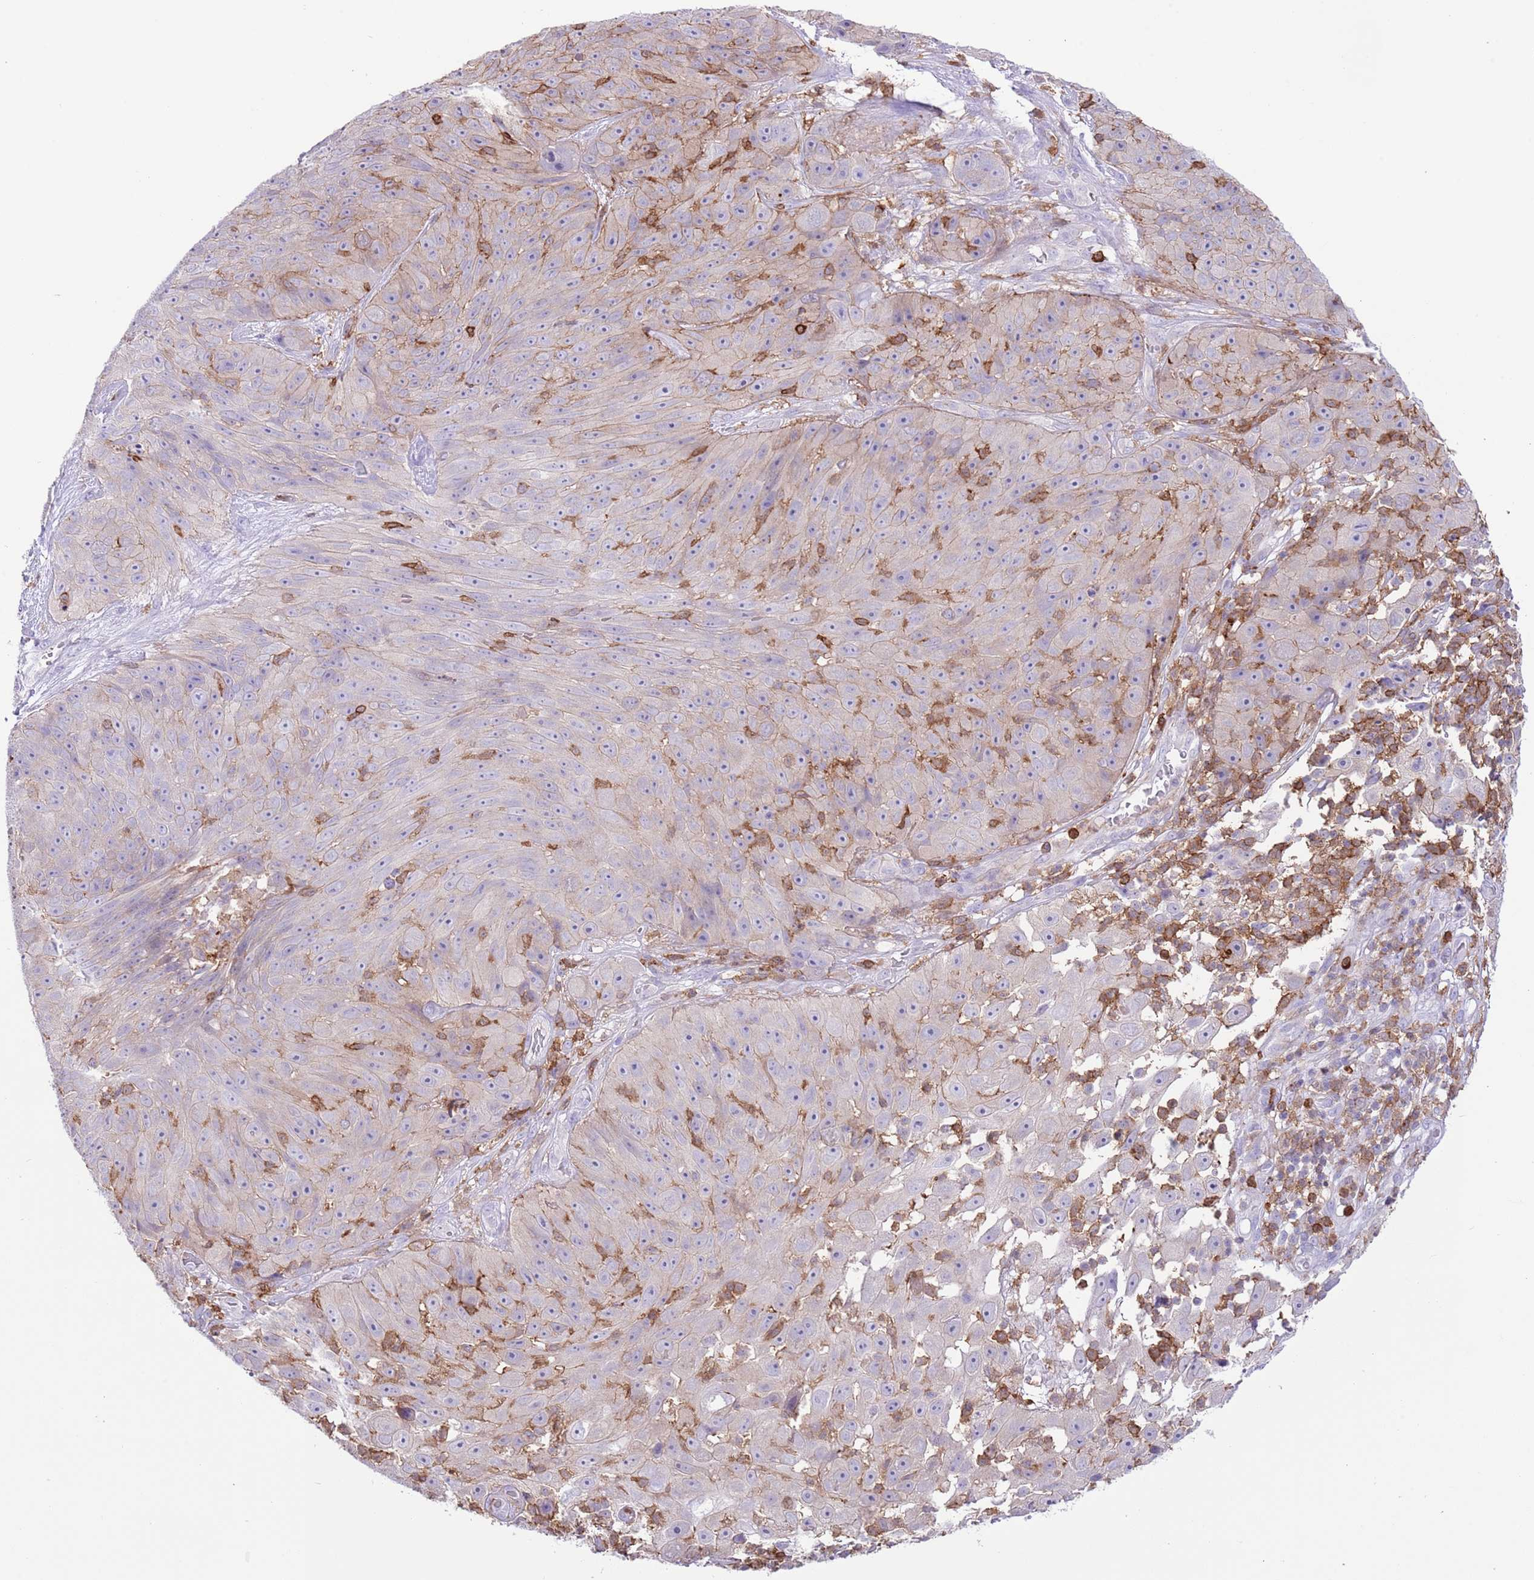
{"staining": {"intensity": "weak", "quantity": "<25%", "location": "cytoplasmic/membranous"}, "tissue": "skin cancer", "cell_type": "Tumor cells", "image_type": "cancer", "snomed": [{"axis": "morphology", "description": "Squamous cell carcinoma, NOS"}, {"axis": "topography", "description": "Skin"}], "caption": "Immunohistochemistry histopathology image of neoplastic tissue: skin squamous cell carcinoma stained with DAB (3,3'-diaminobenzidine) exhibits no significant protein expression in tumor cells. Nuclei are stained in blue.", "gene": "EFHD2", "patient": {"sex": "female", "age": 87}}